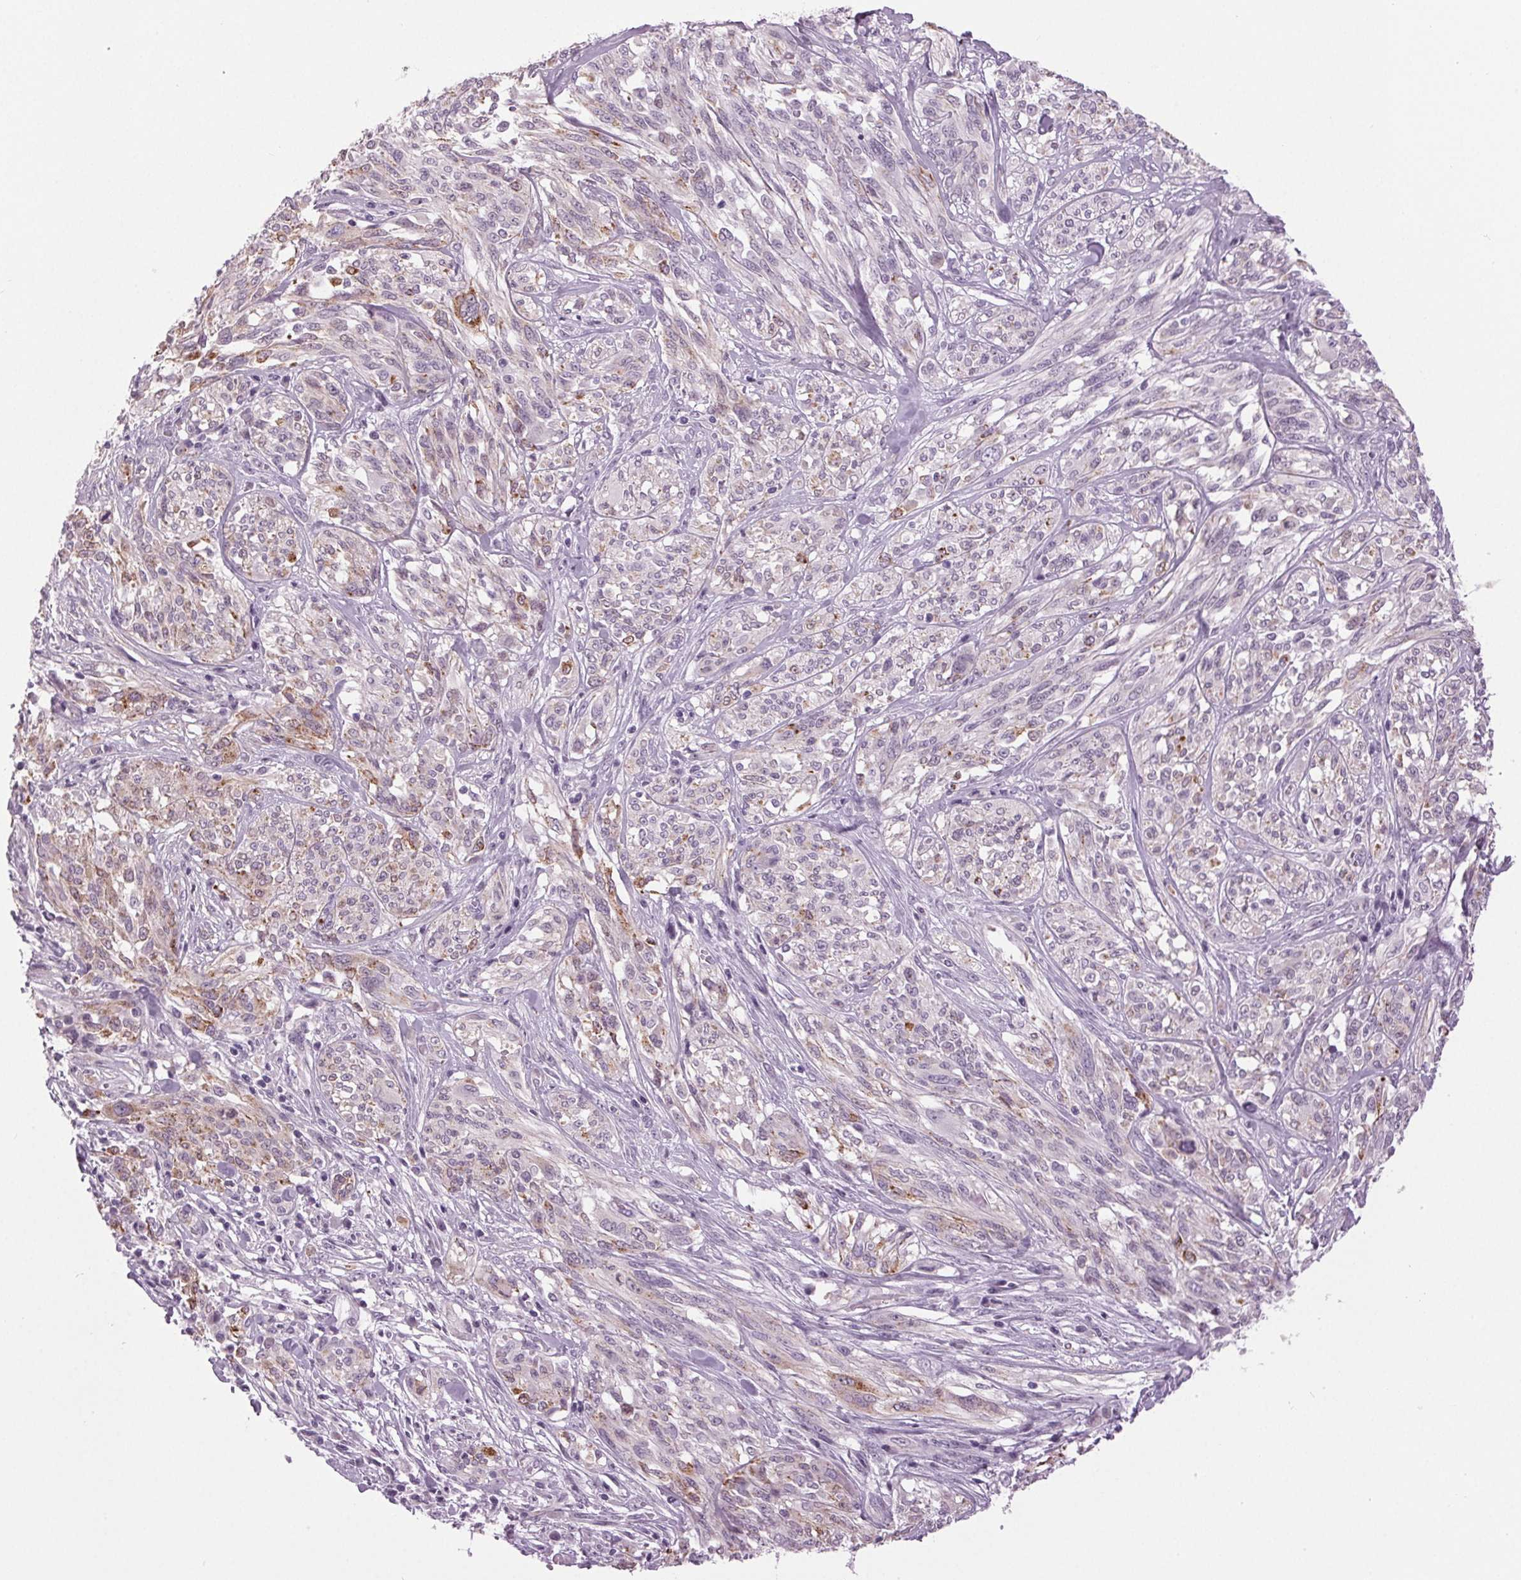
{"staining": {"intensity": "negative", "quantity": "none", "location": "none"}, "tissue": "melanoma", "cell_type": "Tumor cells", "image_type": "cancer", "snomed": [{"axis": "morphology", "description": "Malignant melanoma, NOS"}, {"axis": "topography", "description": "Skin"}], "caption": "A high-resolution micrograph shows immunohistochemistry staining of melanoma, which reveals no significant positivity in tumor cells. (DAB immunohistochemistry (IHC) with hematoxylin counter stain).", "gene": "DNAH12", "patient": {"sex": "female", "age": 91}}